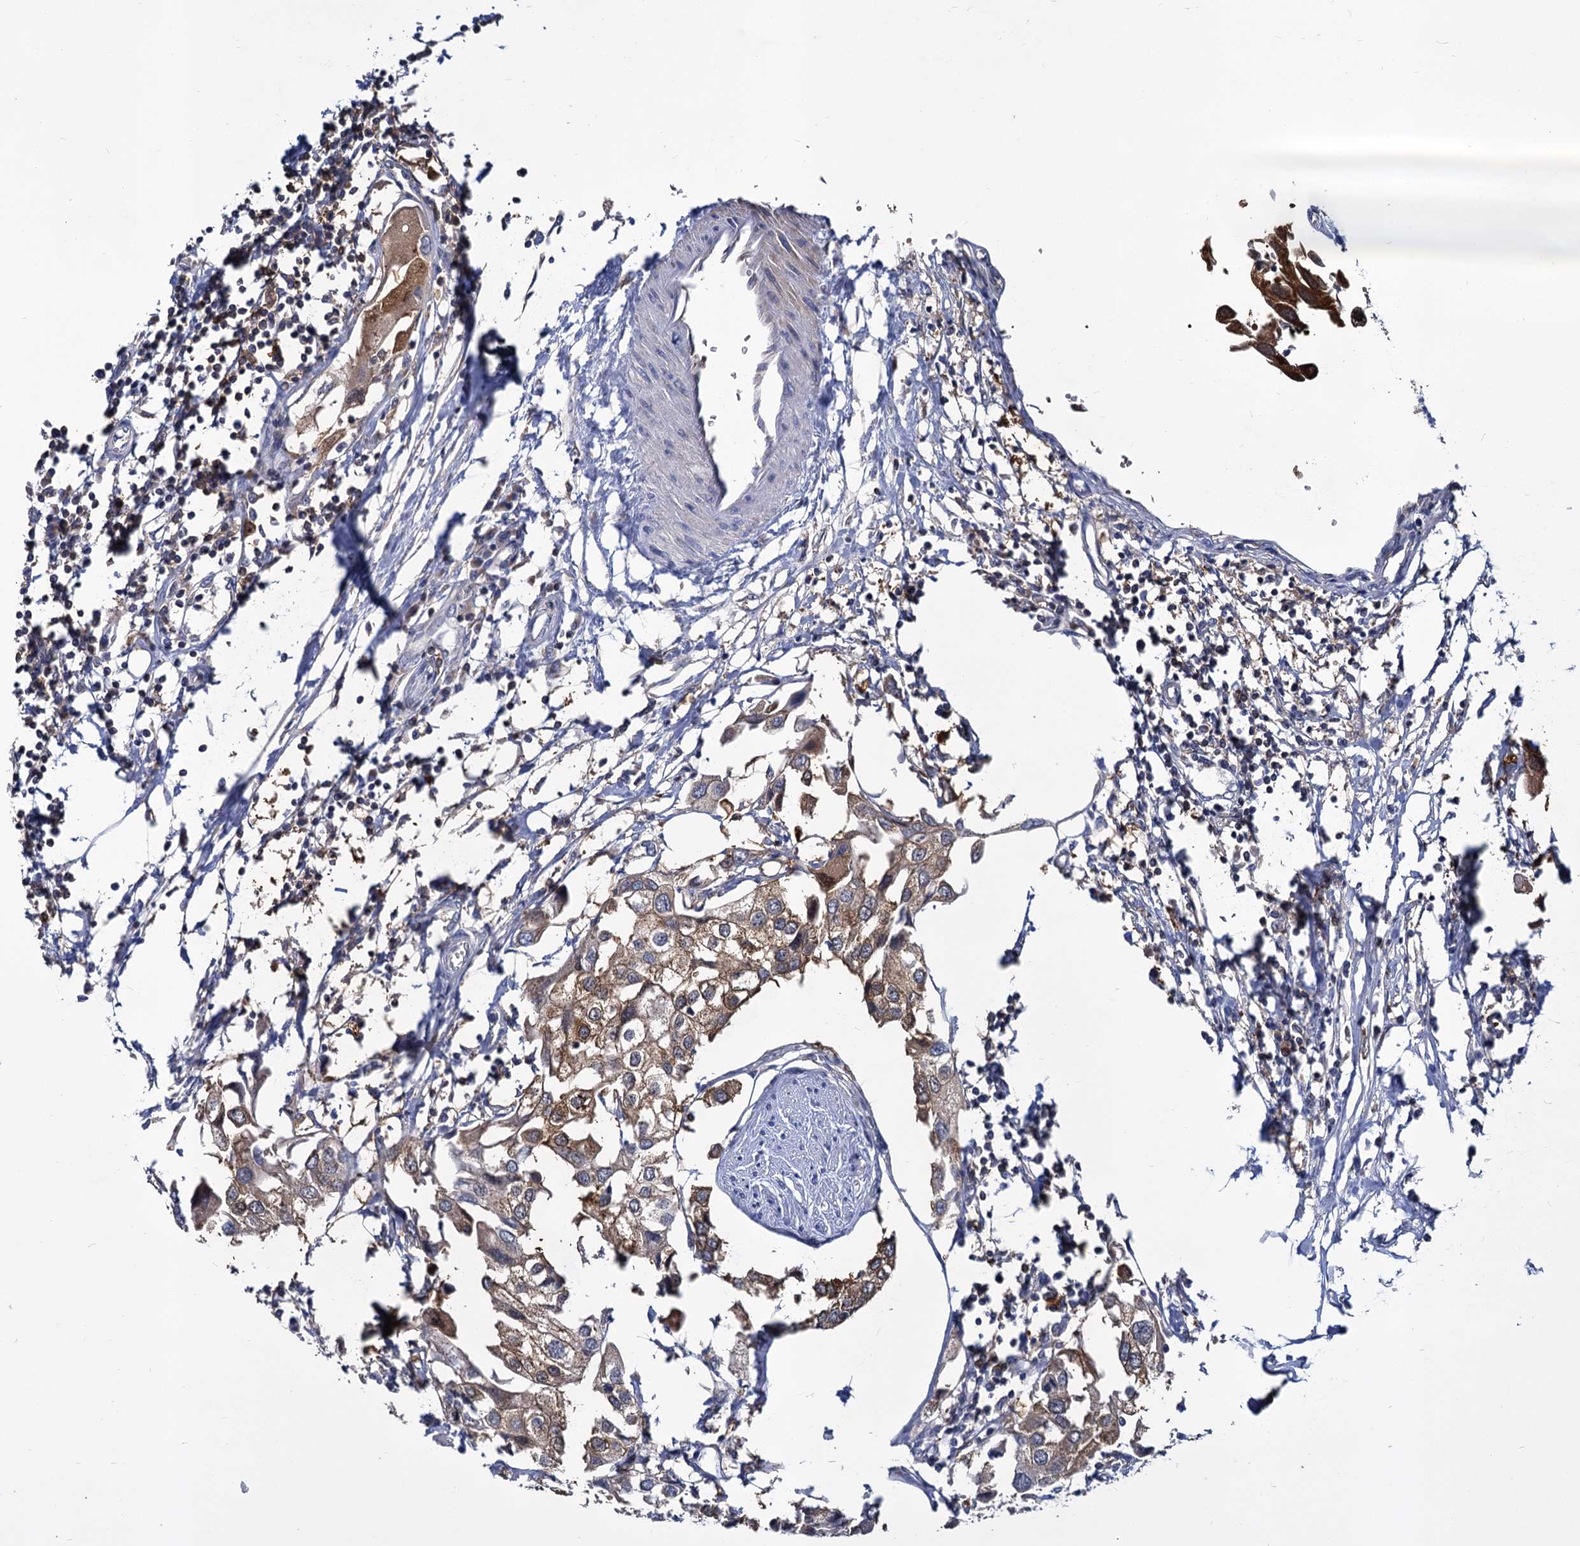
{"staining": {"intensity": "moderate", "quantity": ">75%", "location": "cytoplasmic/membranous"}, "tissue": "urothelial cancer", "cell_type": "Tumor cells", "image_type": "cancer", "snomed": [{"axis": "morphology", "description": "Urothelial carcinoma, High grade"}, {"axis": "topography", "description": "Urinary bladder"}], "caption": "Moderate cytoplasmic/membranous protein staining is appreciated in about >75% of tumor cells in urothelial cancer.", "gene": "GCLC", "patient": {"sex": "male", "age": 64}}